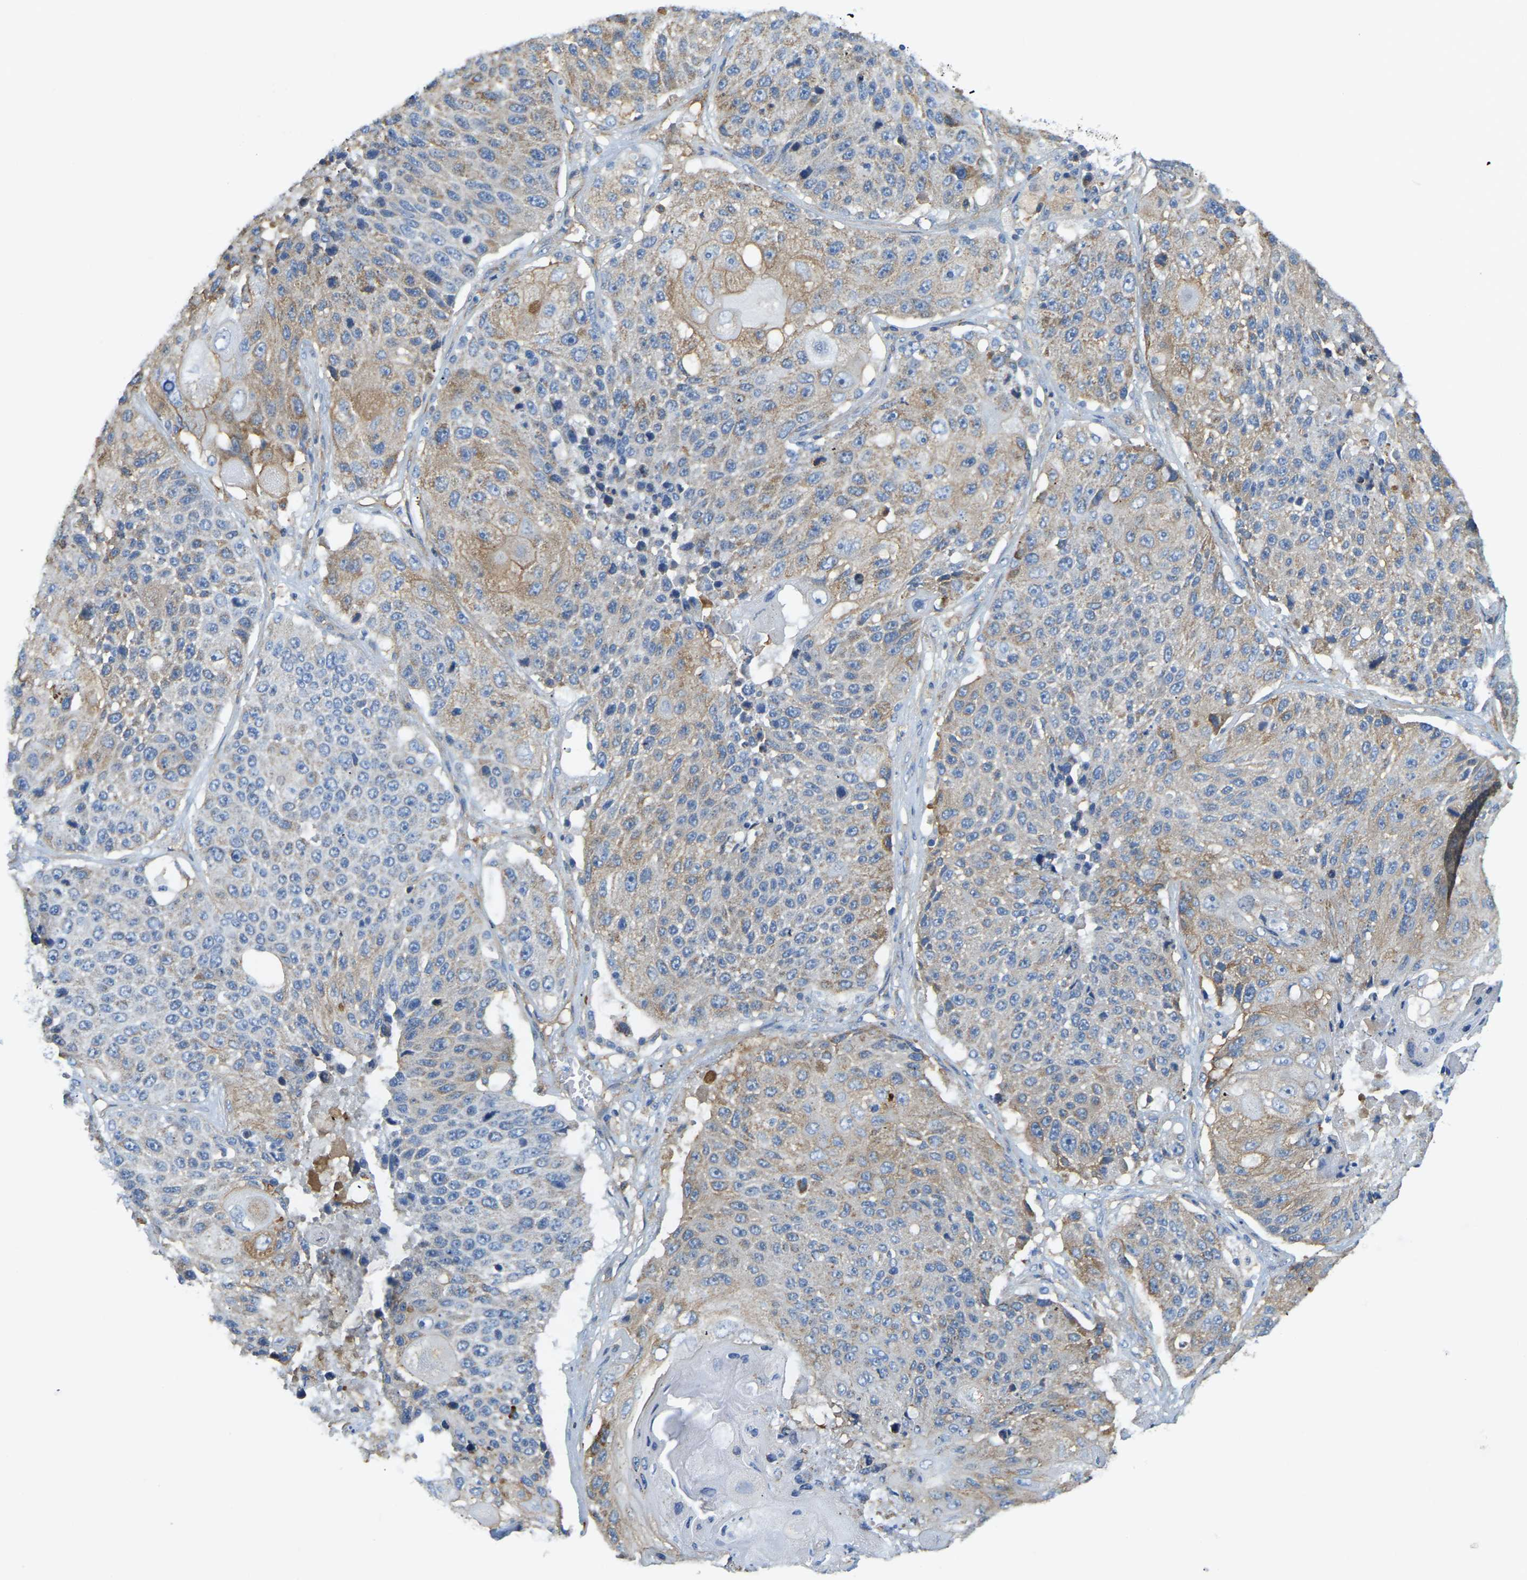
{"staining": {"intensity": "moderate", "quantity": "<25%", "location": "cytoplasmic/membranous"}, "tissue": "lung cancer", "cell_type": "Tumor cells", "image_type": "cancer", "snomed": [{"axis": "morphology", "description": "Squamous cell carcinoma, NOS"}, {"axis": "topography", "description": "Lung"}], "caption": "Immunohistochemical staining of lung cancer (squamous cell carcinoma) demonstrates moderate cytoplasmic/membranous protein staining in approximately <25% of tumor cells.", "gene": "AHNAK", "patient": {"sex": "male", "age": 61}}